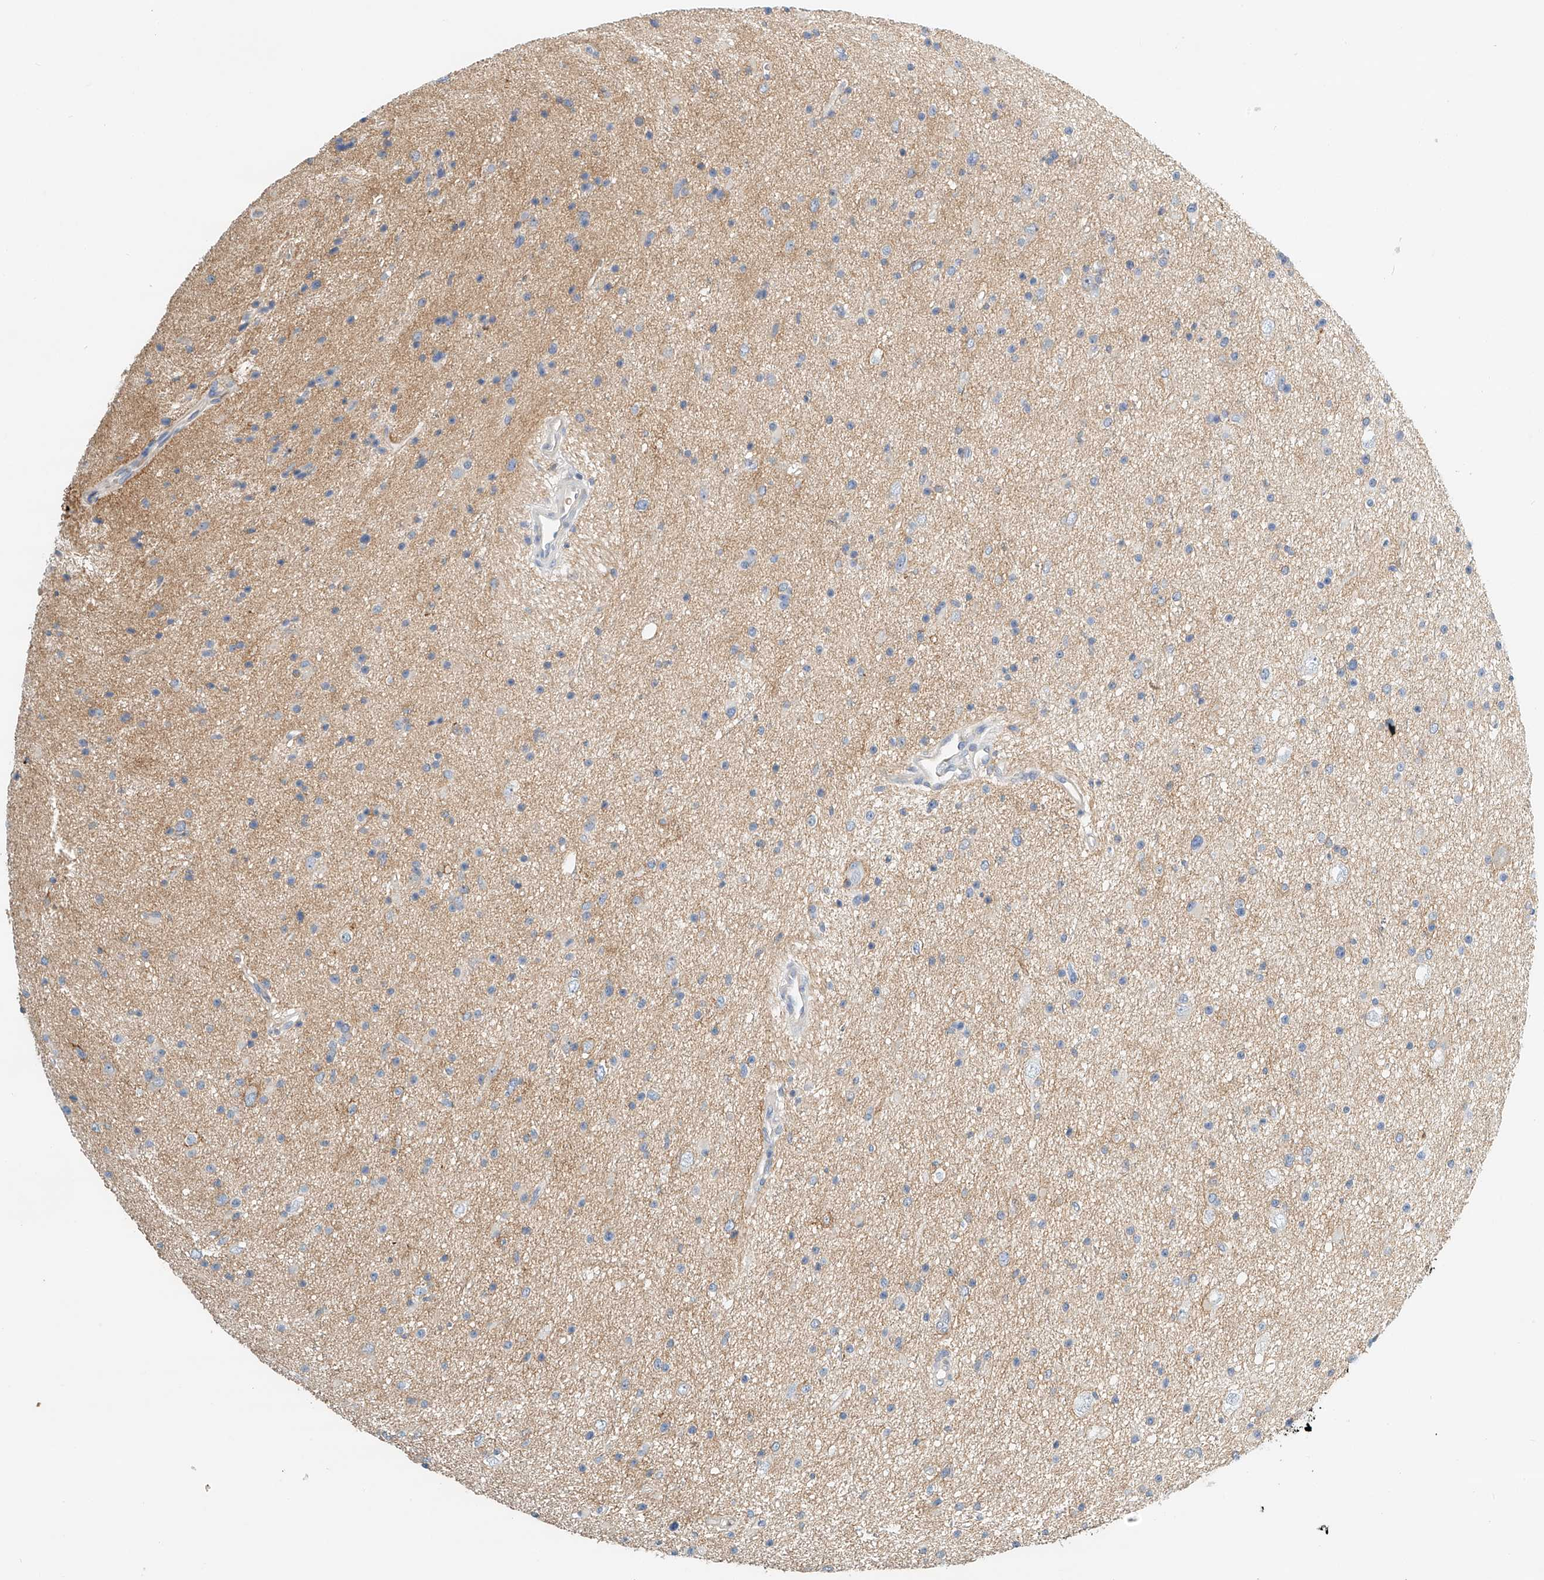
{"staining": {"intensity": "negative", "quantity": "none", "location": "none"}, "tissue": "glioma", "cell_type": "Tumor cells", "image_type": "cancer", "snomed": [{"axis": "morphology", "description": "Glioma, malignant, Low grade"}, {"axis": "topography", "description": "Cerebral cortex"}], "caption": "Immunohistochemical staining of human malignant glioma (low-grade) shows no significant positivity in tumor cells.", "gene": "RCAN3", "patient": {"sex": "female", "age": 39}}